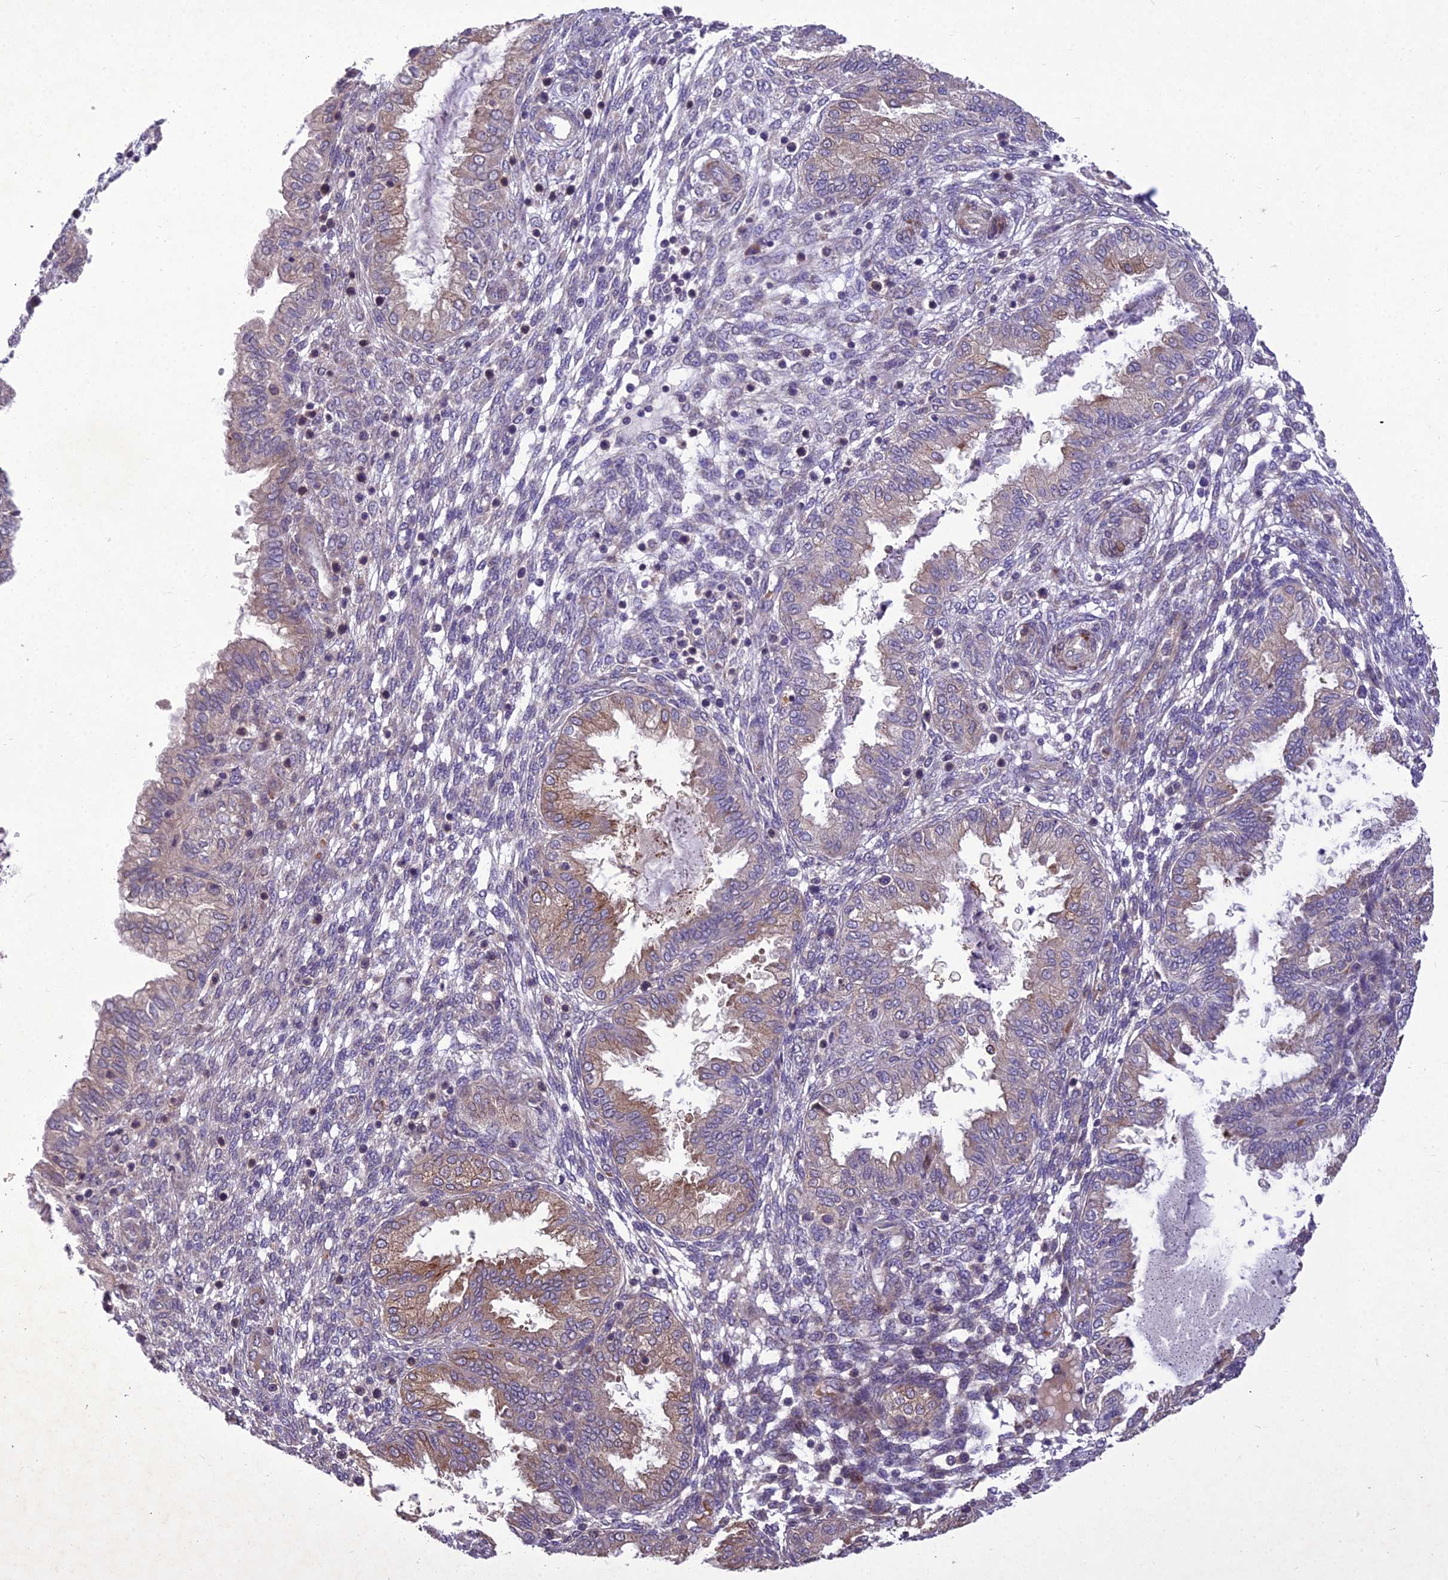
{"staining": {"intensity": "negative", "quantity": "none", "location": "none"}, "tissue": "endometrium", "cell_type": "Cells in endometrial stroma", "image_type": "normal", "snomed": [{"axis": "morphology", "description": "Normal tissue, NOS"}, {"axis": "topography", "description": "Endometrium"}], "caption": "Cells in endometrial stroma show no significant expression in benign endometrium.", "gene": "CENPL", "patient": {"sex": "female", "age": 33}}